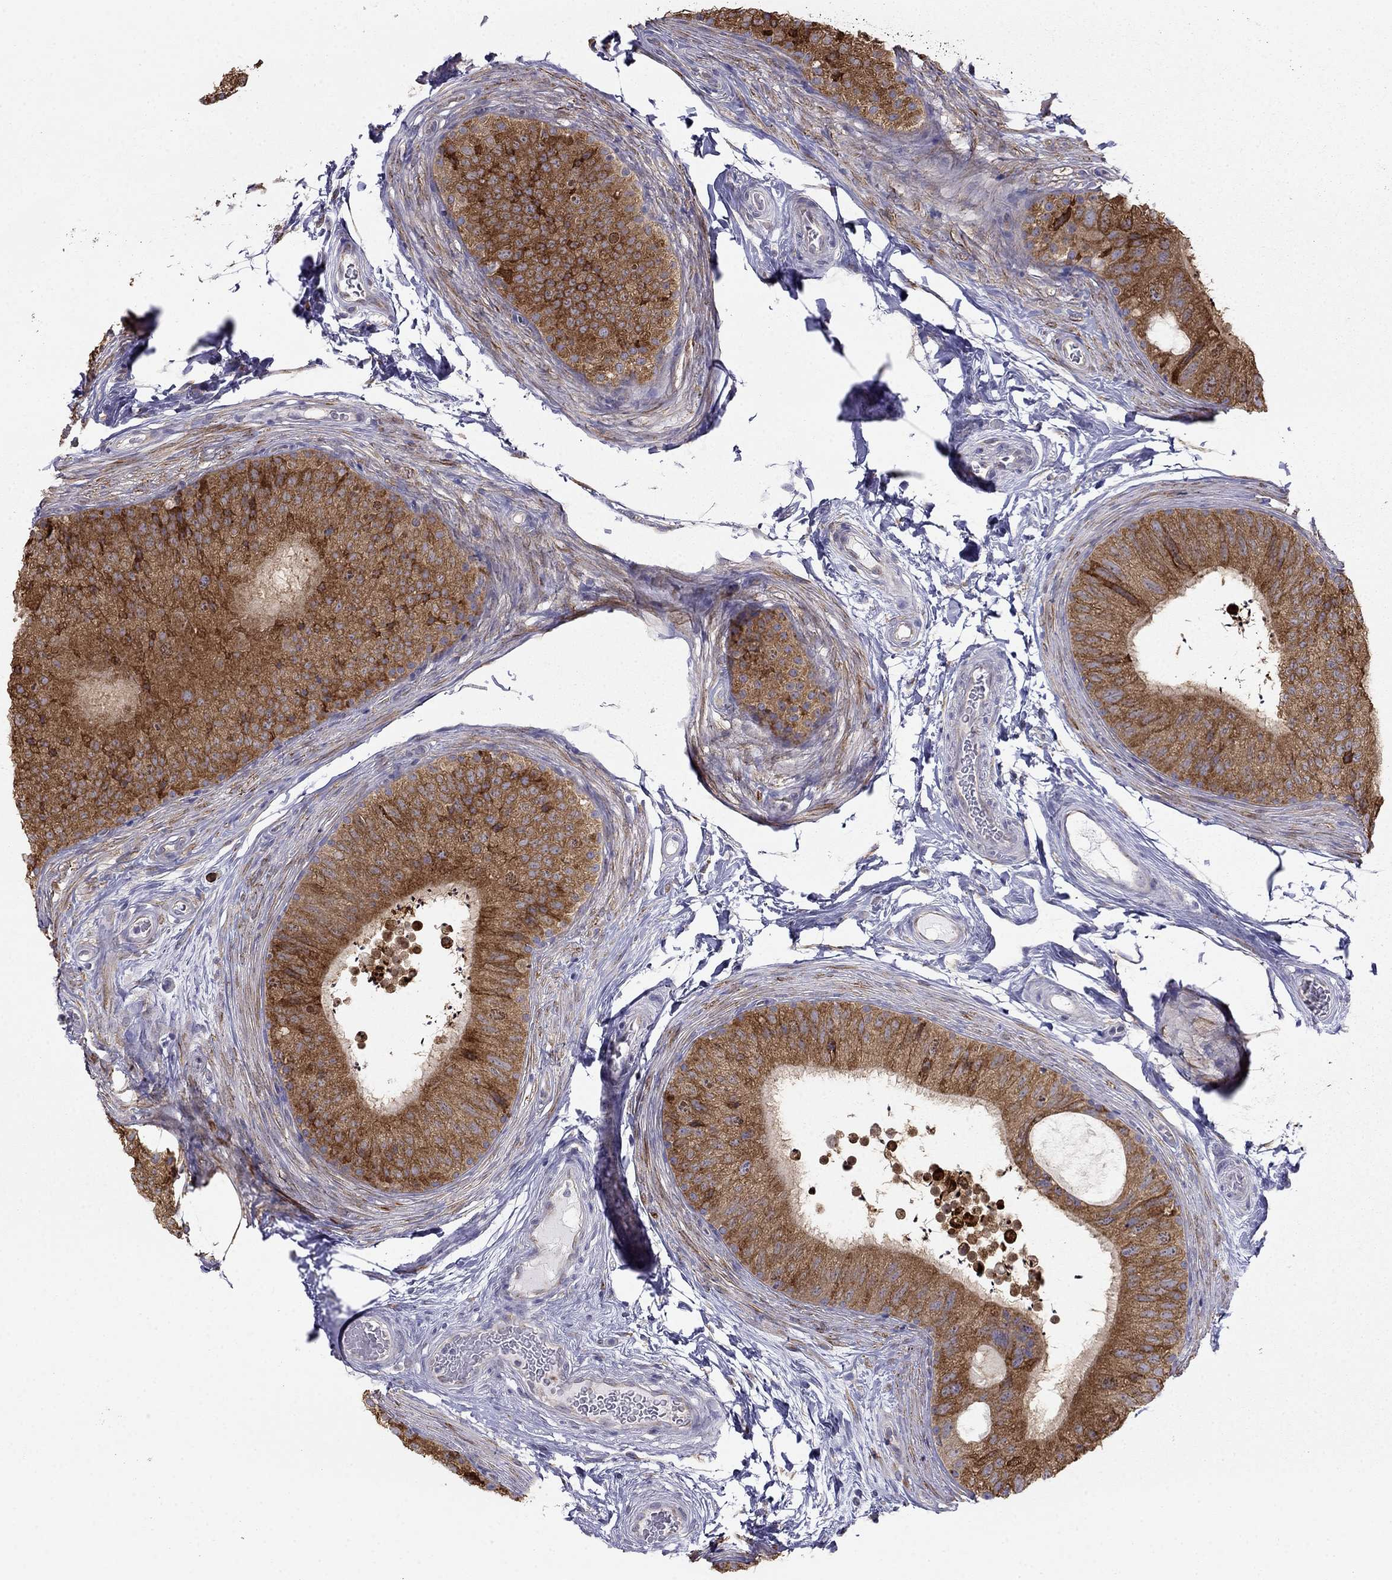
{"staining": {"intensity": "strong", "quantity": ">75%", "location": "cytoplasmic/membranous"}, "tissue": "epididymis", "cell_type": "Glandular cells", "image_type": "normal", "snomed": [{"axis": "morphology", "description": "Normal tissue, NOS"}, {"axis": "topography", "description": "Epididymis"}], "caption": "Benign epididymis displays strong cytoplasmic/membranous positivity in approximately >75% of glandular cells (Stains: DAB in brown, nuclei in blue, Microscopy: brightfield microscopy at high magnification)..", "gene": "LONRF2", "patient": {"sex": "male", "age": 32}}